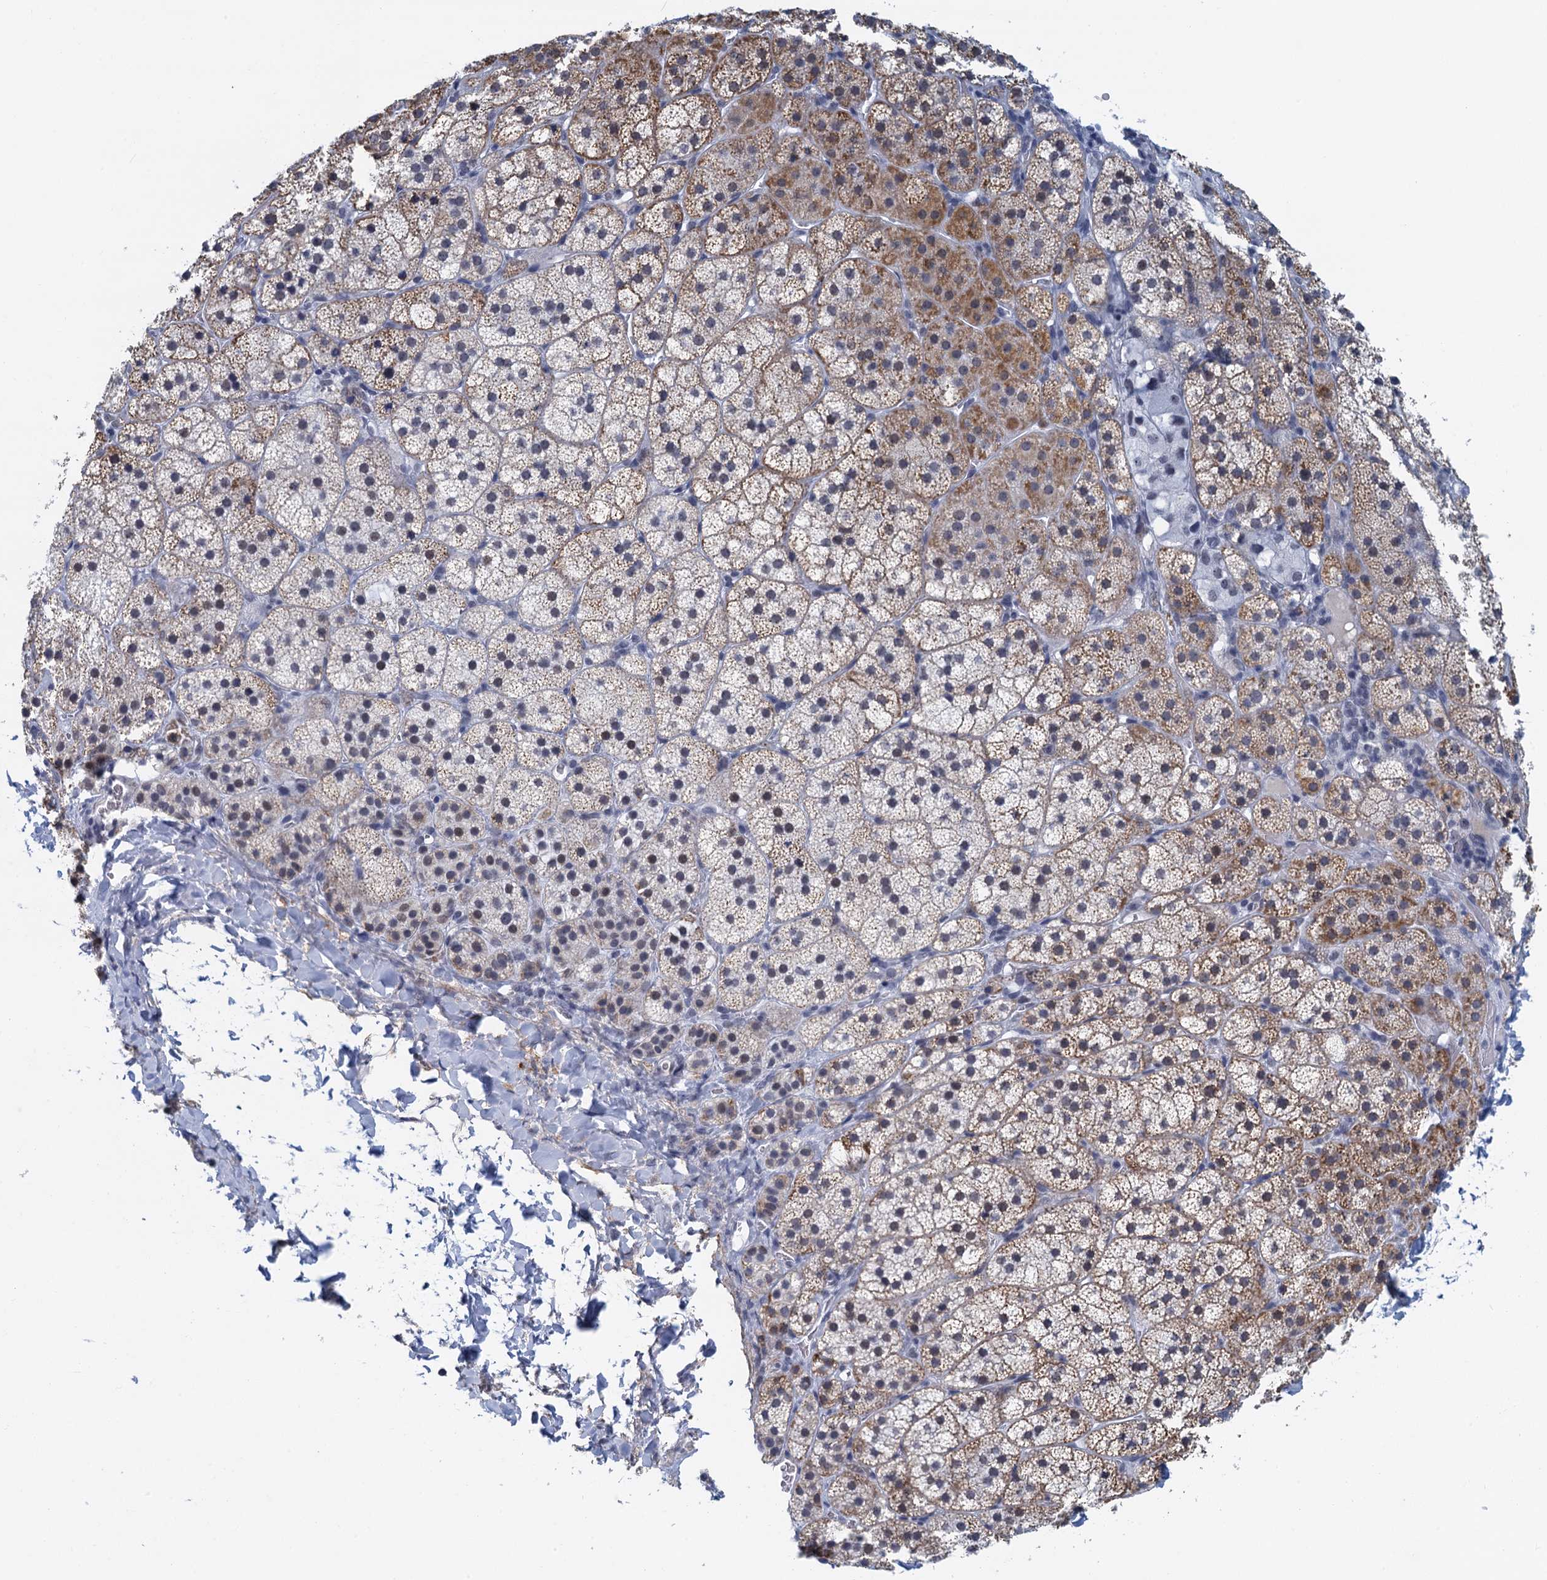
{"staining": {"intensity": "moderate", "quantity": "25%-75%", "location": "cytoplasmic/membranous"}, "tissue": "adrenal gland", "cell_type": "Glandular cells", "image_type": "normal", "snomed": [{"axis": "morphology", "description": "Normal tissue, NOS"}, {"axis": "topography", "description": "Adrenal gland"}], "caption": "Glandular cells reveal moderate cytoplasmic/membranous staining in approximately 25%-75% of cells in normal adrenal gland.", "gene": "EPS8L1", "patient": {"sex": "female", "age": 44}}